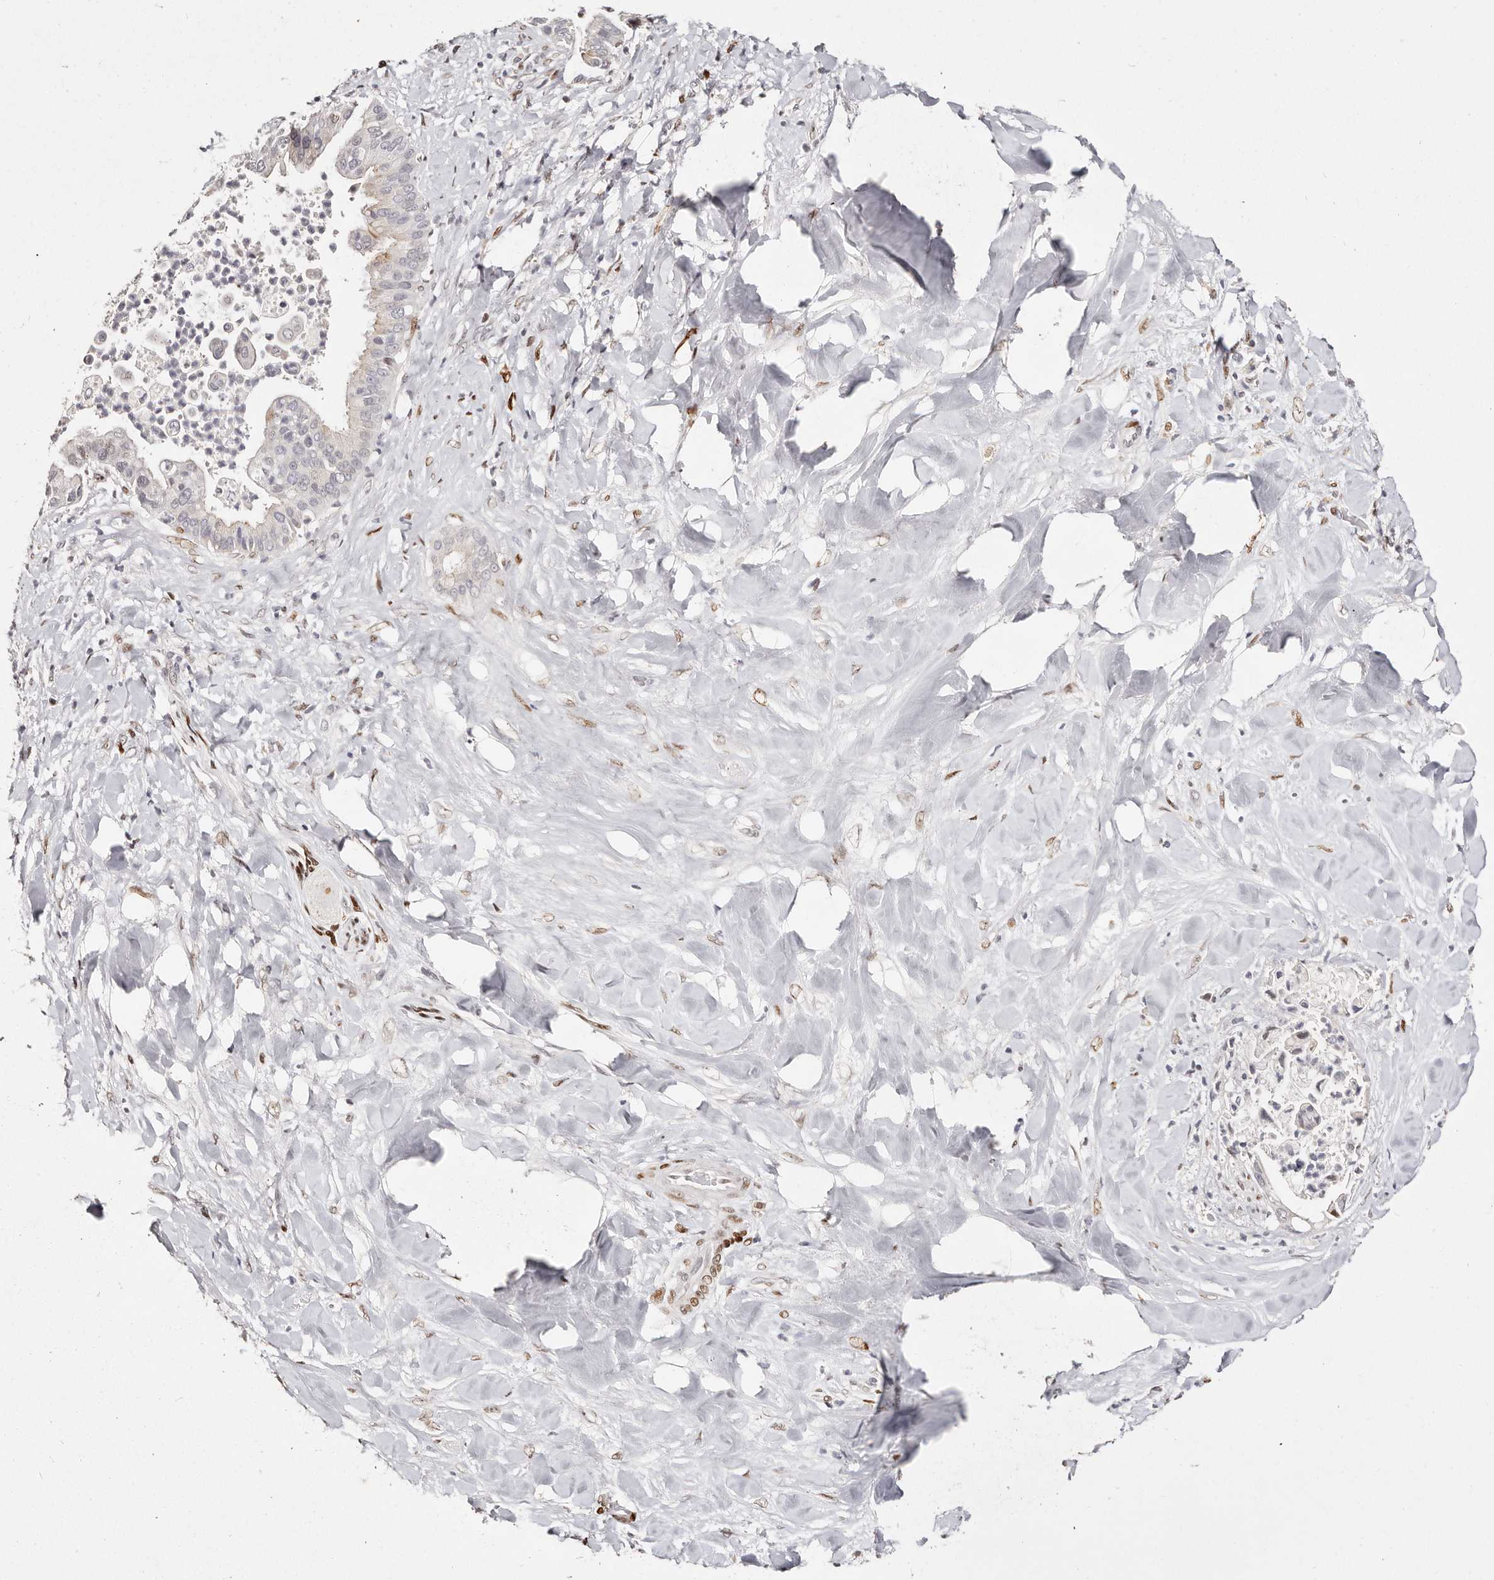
{"staining": {"intensity": "negative", "quantity": "none", "location": "none"}, "tissue": "liver cancer", "cell_type": "Tumor cells", "image_type": "cancer", "snomed": [{"axis": "morphology", "description": "Cholangiocarcinoma"}, {"axis": "topography", "description": "Liver"}], "caption": "The micrograph shows no staining of tumor cells in cholangiocarcinoma (liver).", "gene": "IQGAP3", "patient": {"sex": "female", "age": 54}}